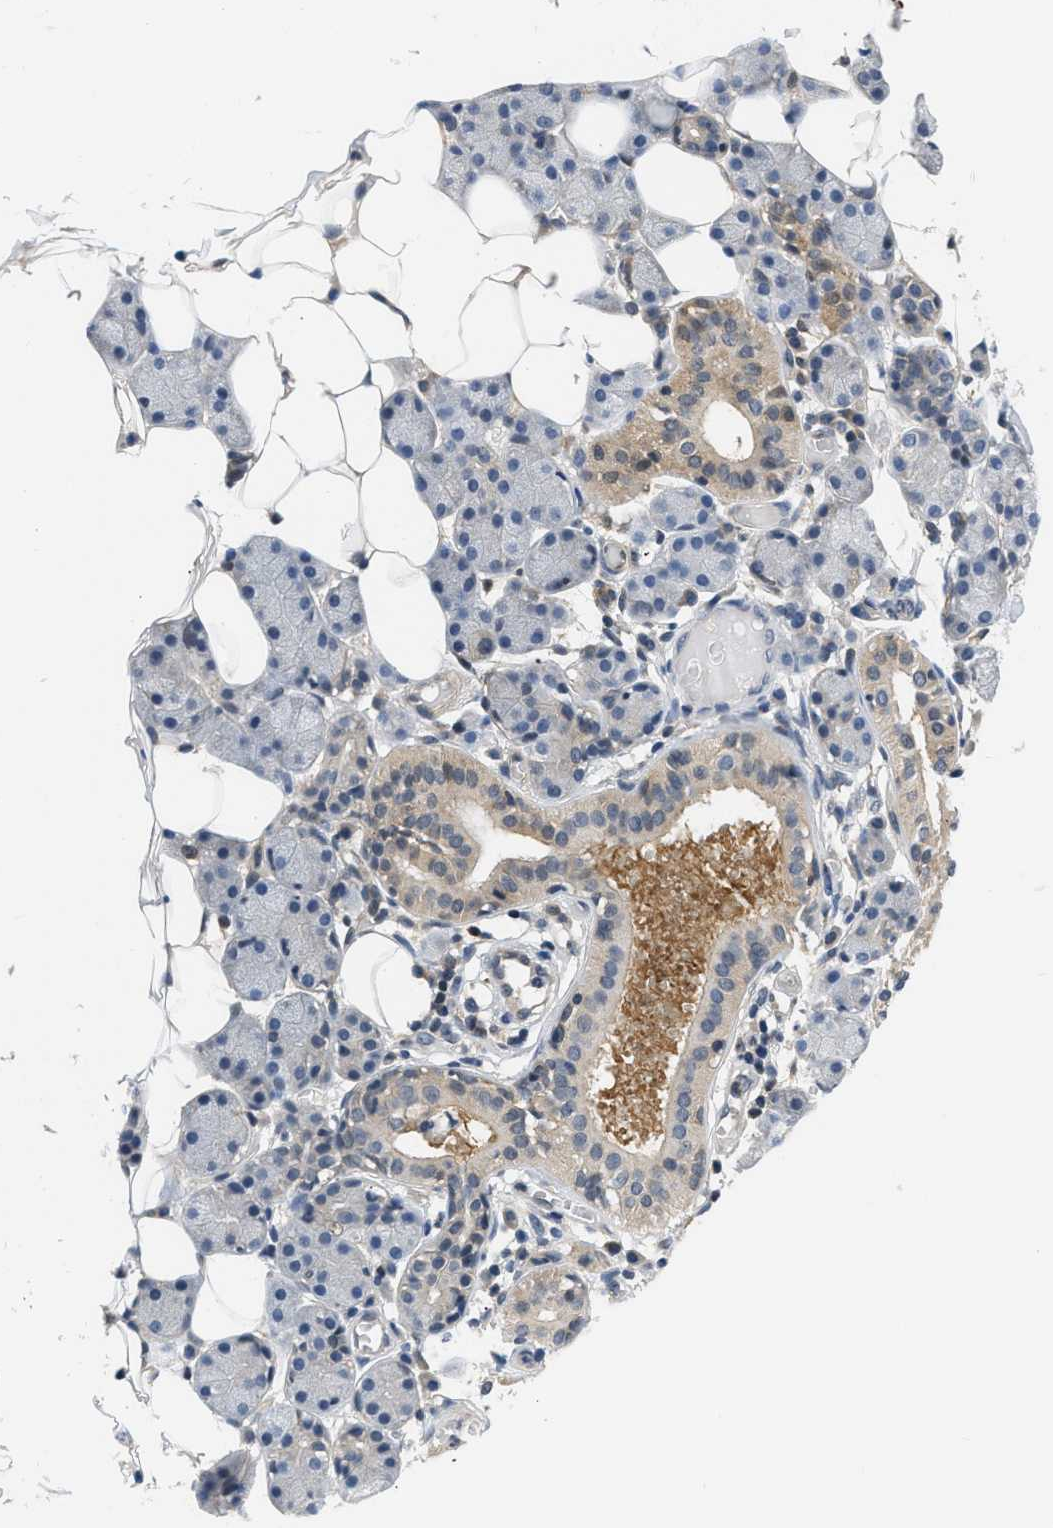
{"staining": {"intensity": "weak", "quantity": "<25%", "location": "cytoplasmic/membranous"}, "tissue": "salivary gland", "cell_type": "Glandular cells", "image_type": "normal", "snomed": [{"axis": "morphology", "description": "Normal tissue, NOS"}, {"axis": "topography", "description": "Salivary gland"}], "caption": "Glandular cells show no significant staining in unremarkable salivary gland. The staining is performed using DAB (3,3'-diaminobenzidine) brown chromogen with nuclei counter-stained in using hematoxylin.", "gene": "EIF4EBP2", "patient": {"sex": "female", "age": 33}}